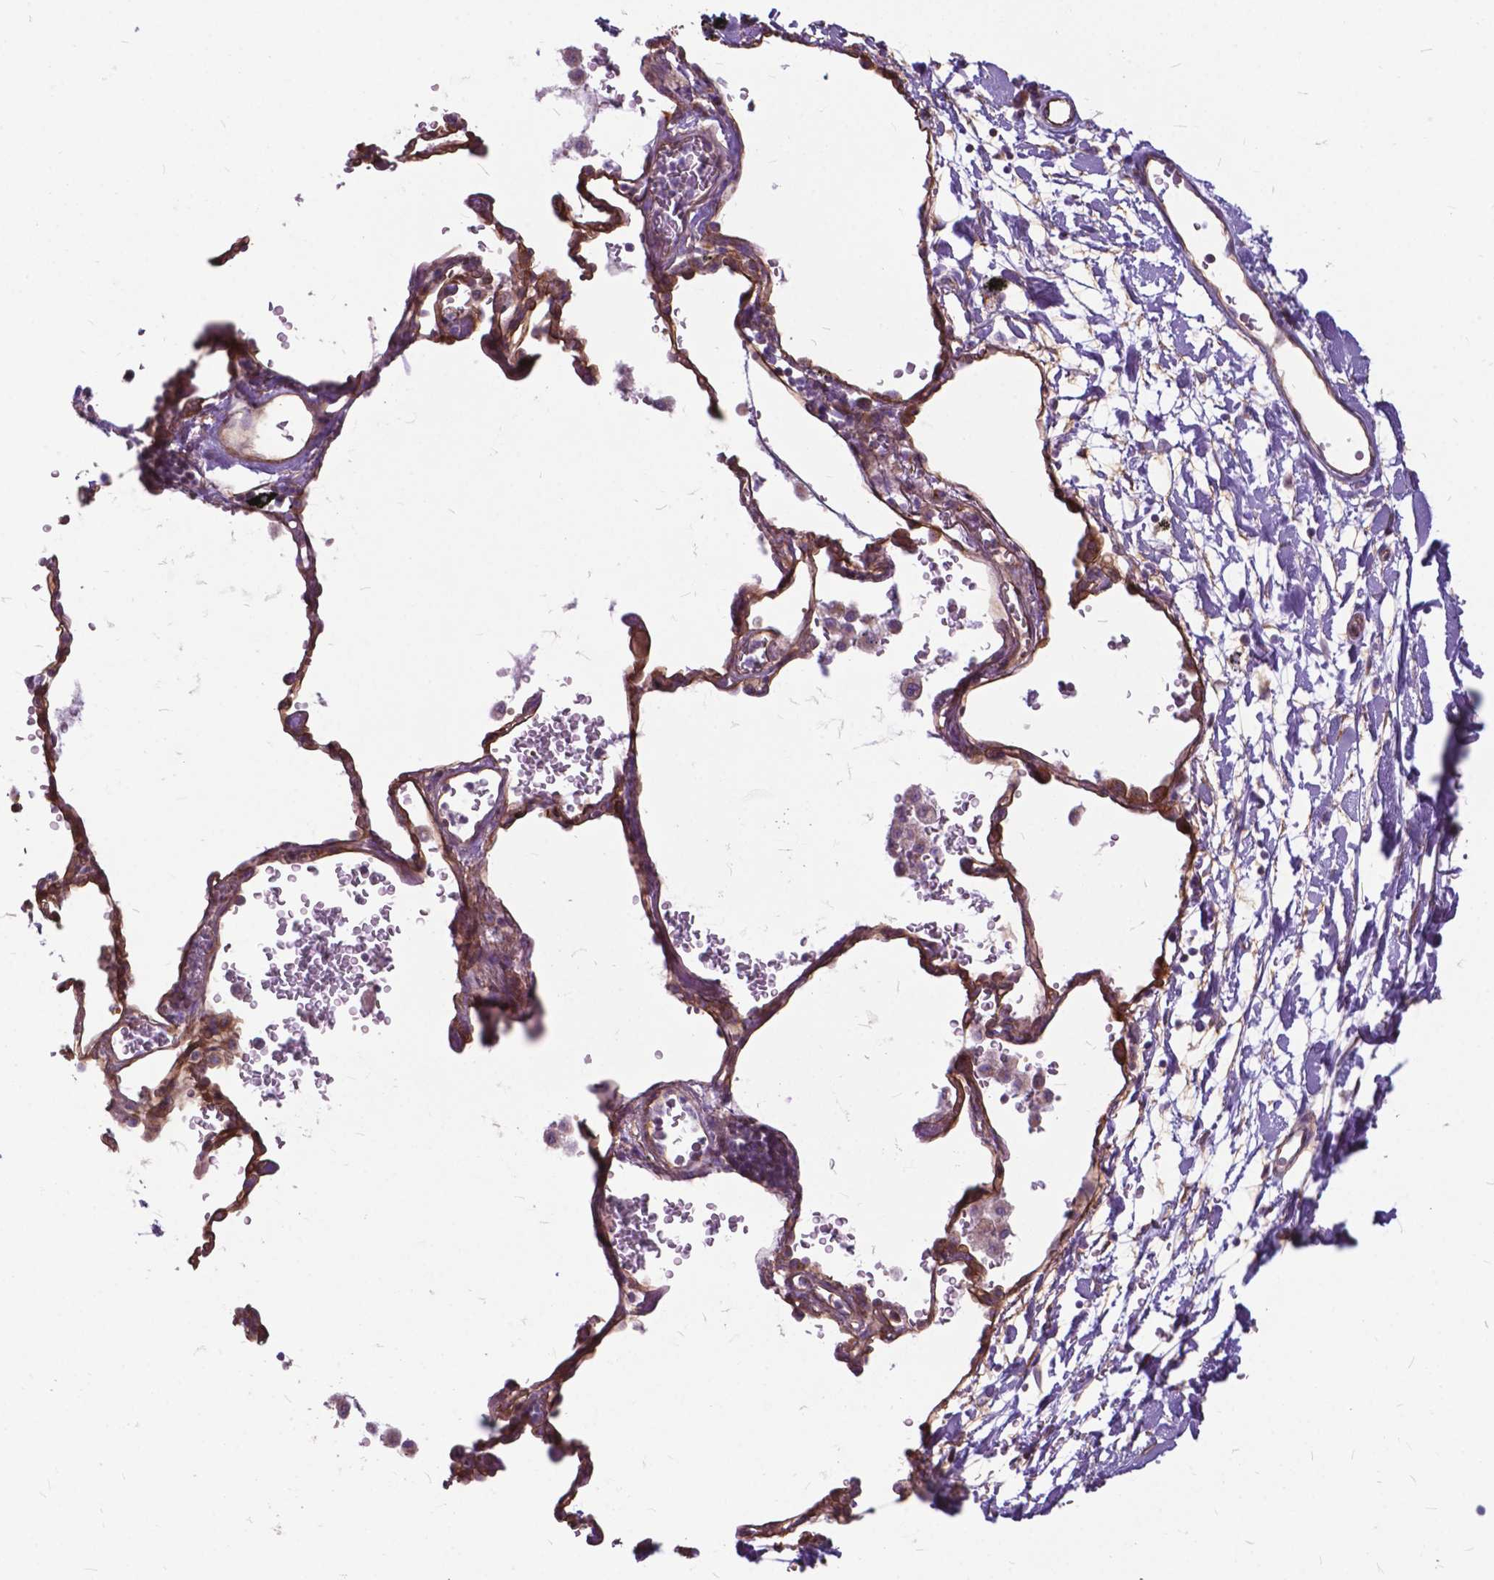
{"staining": {"intensity": "moderate", "quantity": "<25%", "location": "nuclear"}, "tissue": "adipose tissue", "cell_type": "Adipocytes", "image_type": "normal", "snomed": [{"axis": "morphology", "description": "Normal tissue, NOS"}, {"axis": "topography", "description": "Cartilage tissue"}, {"axis": "topography", "description": "Bronchus"}], "caption": "A high-resolution image shows immunohistochemistry (IHC) staining of benign adipose tissue, which demonstrates moderate nuclear expression in about <25% of adipocytes.", "gene": "FLT4", "patient": {"sex": "male", "age": 58}}